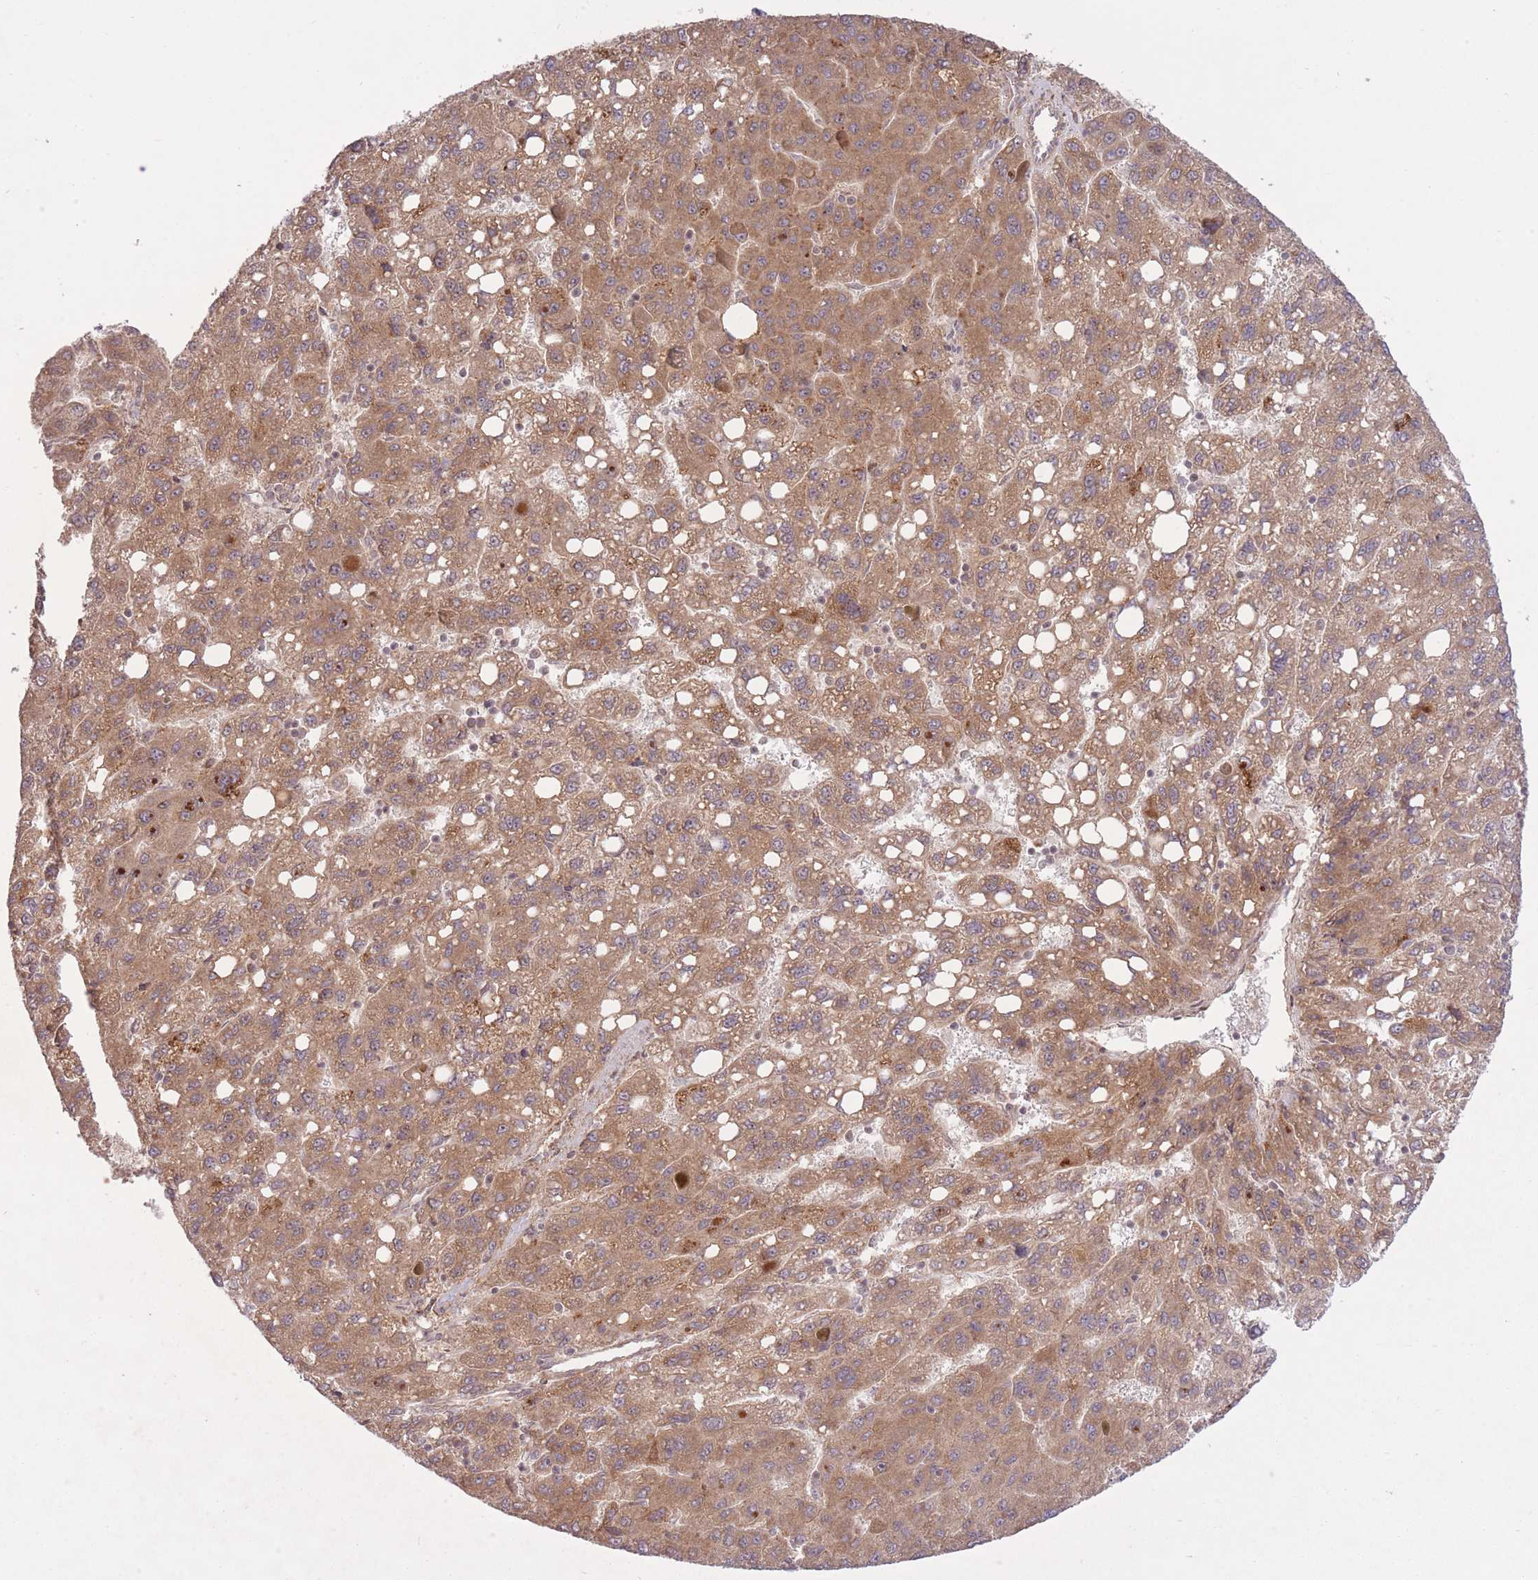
{"staining": {"intensity": "moderate", "quantity": ">75%", "location": "cytoplasmic/membranous"}, "tissue": "liver cancer", "cell_type": "Tumor cells", "image_type": "cancer", "snomed": [{"axis": "morphology", "description": "Carcinoma, Hepatocellular, NOS"}, {"axis": "topography", "description": "Liver"}], "caption": "Immunohistochemistry of human liver cancer displays medium levels of moderate cytoplasmic/membranous expression in approximately >75% of tumor cells.", "gene": "ZNF391", "patient": {"sex": "female", "age": 82}}